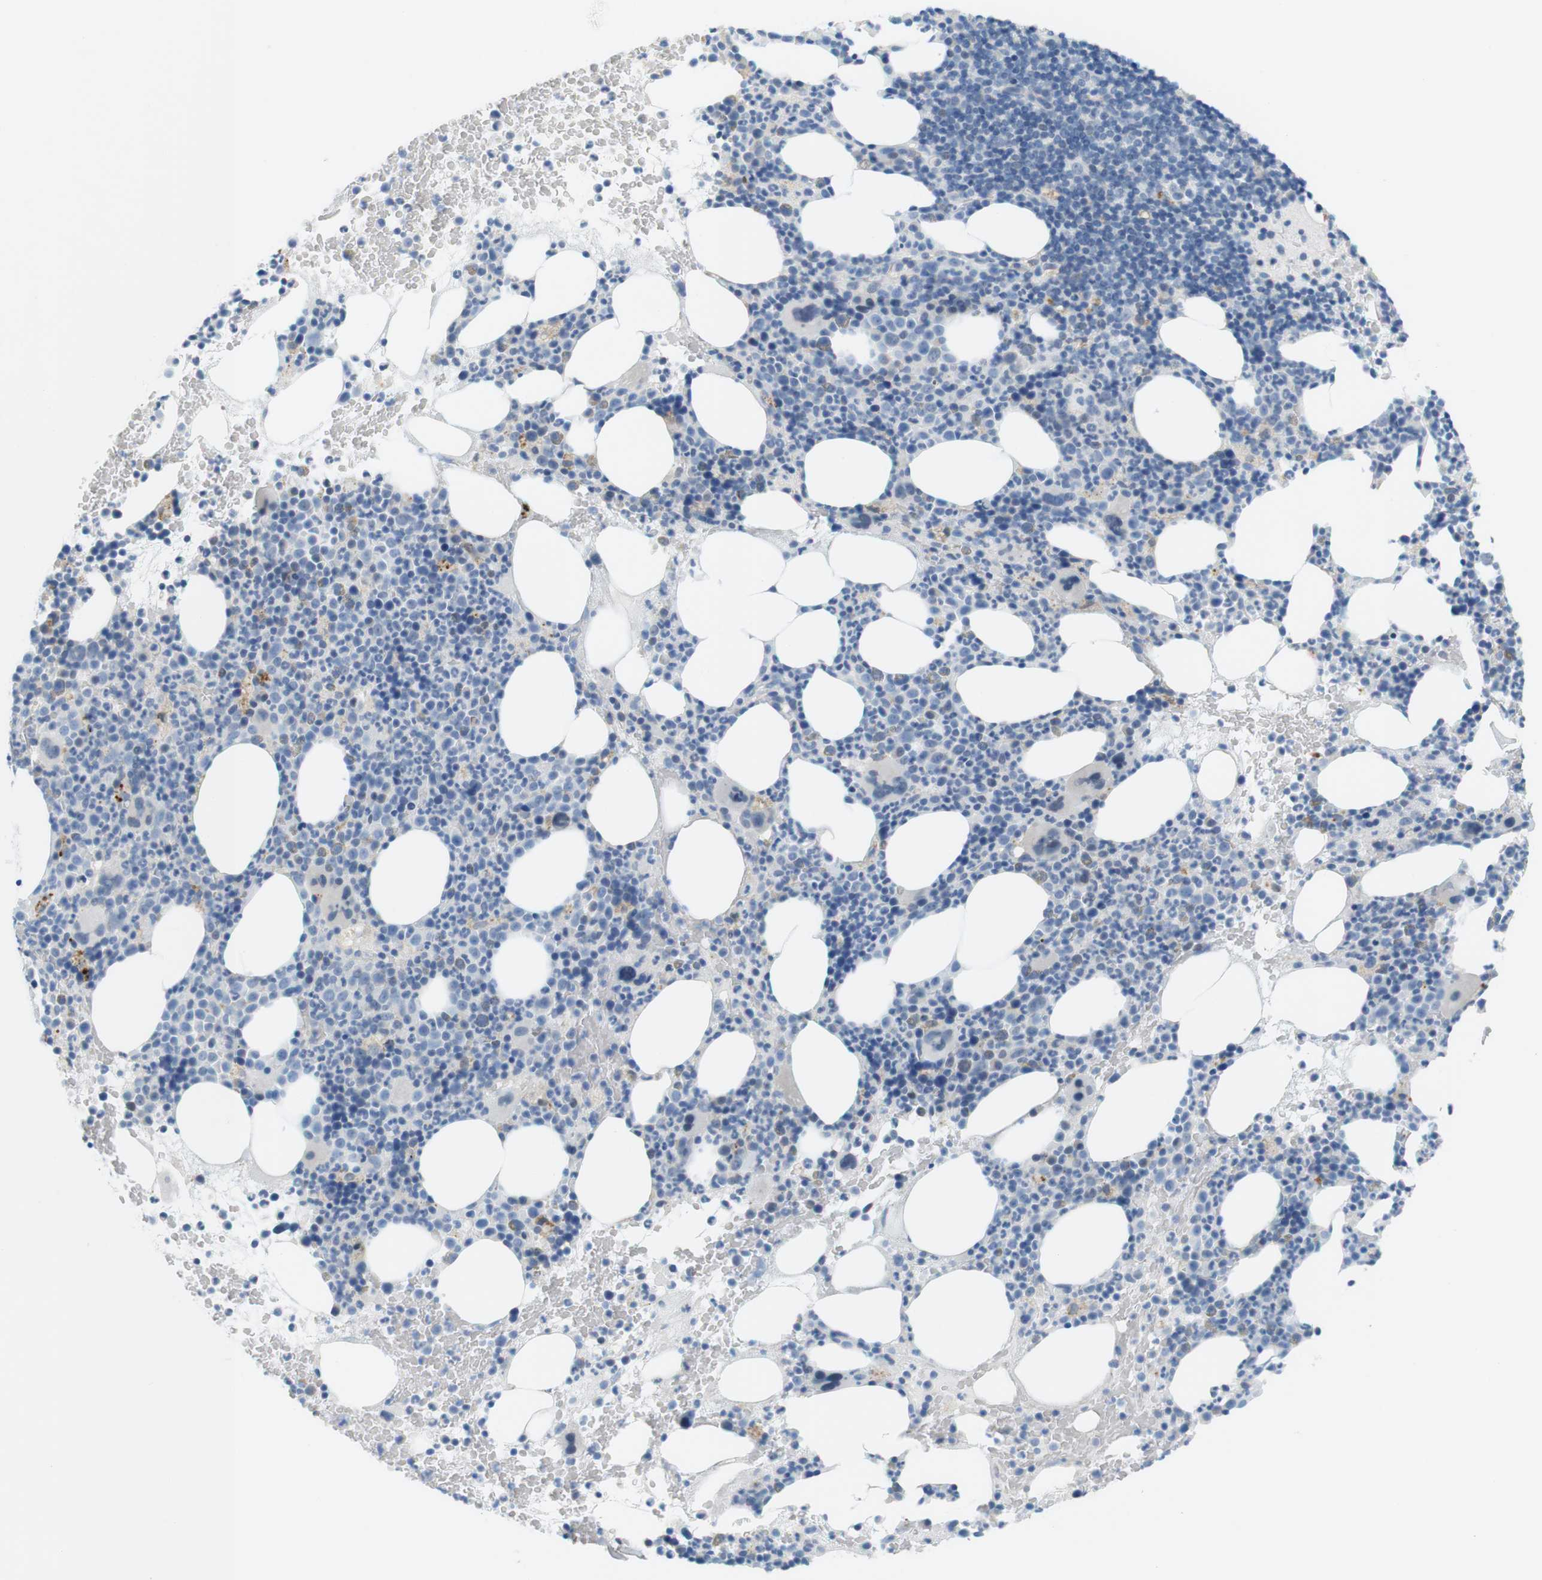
{"staining": {"intensity": "moderate", "quantity": "<25%", "location": "cytoplasmic/membranous"}, "tissue": "bone marrow", "cell_type": "Hematopoietic cells", "image_type": "normal", "snomed": [{"axis": "morphology", "description": "Normal tissue, NOS"}, {"axis": "morphology", "description": "Inflammation, NOS"}, {"axis": "topography", "description": "Bone marrow"}], "caption": "Hematopoietic cells show moderate cytoplasmic/membranous staining in approximately <25% of cells in normal bone marrow.", "gene": "YIPF1", "patient": {"sex": "male", "age": 73}}